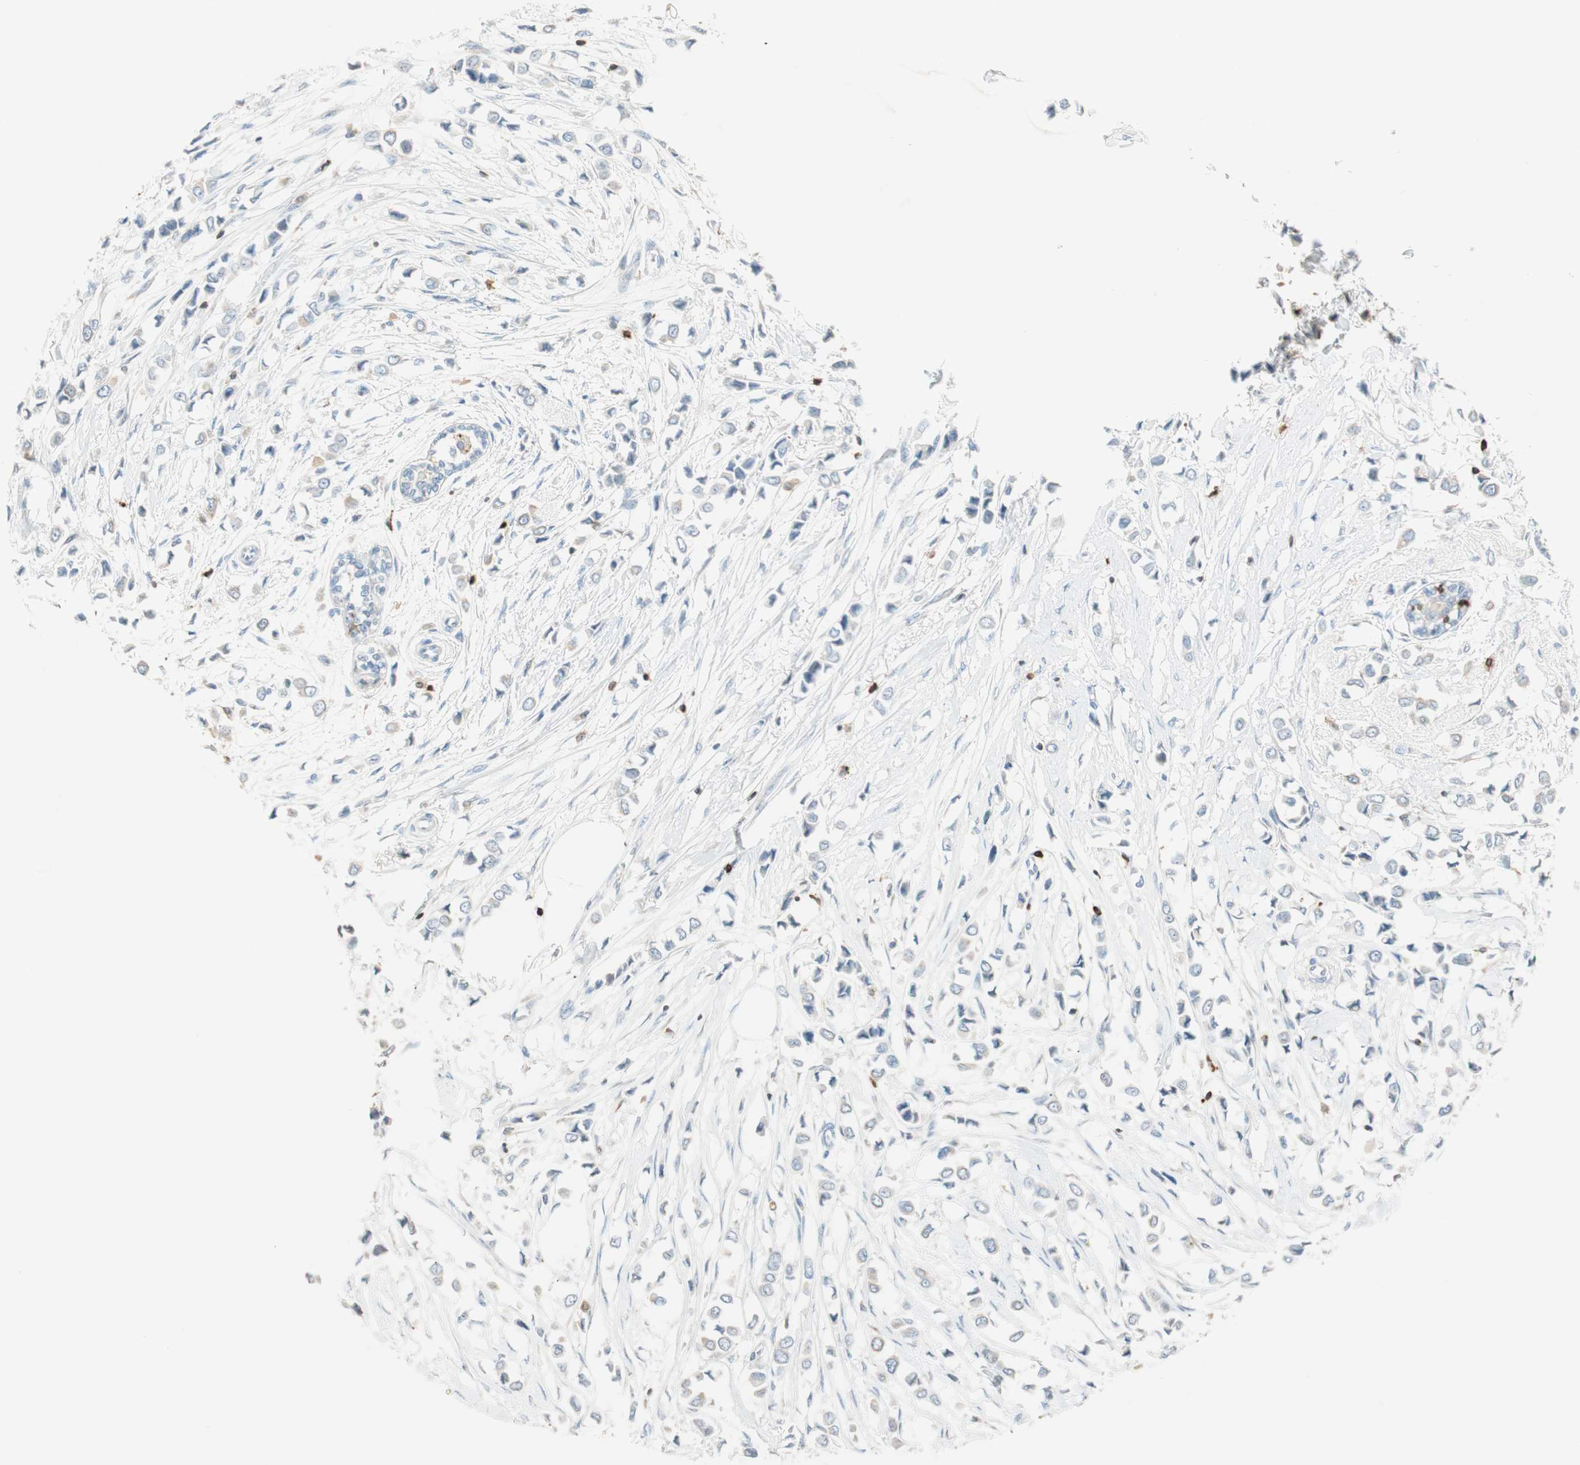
{"staining": {"intensity": "negative", "quantity": "none", "location": "none"}, "tissue": "breast cancer", "cell_type": "Tumor cells", "image_type": "cancer", "snomed": [{"axis": "morphology", "description": "Lobular carcinoma"}, {"axis": "topography", "description": "Breast"}], "caption": "This is a micrograph of immunohistochemistry (IHC) staining of breast lobular carcinoma, which shows no staining in tumor cells.", "gene": "HPGD", "patient": {"sex": "female", "age": 51}}